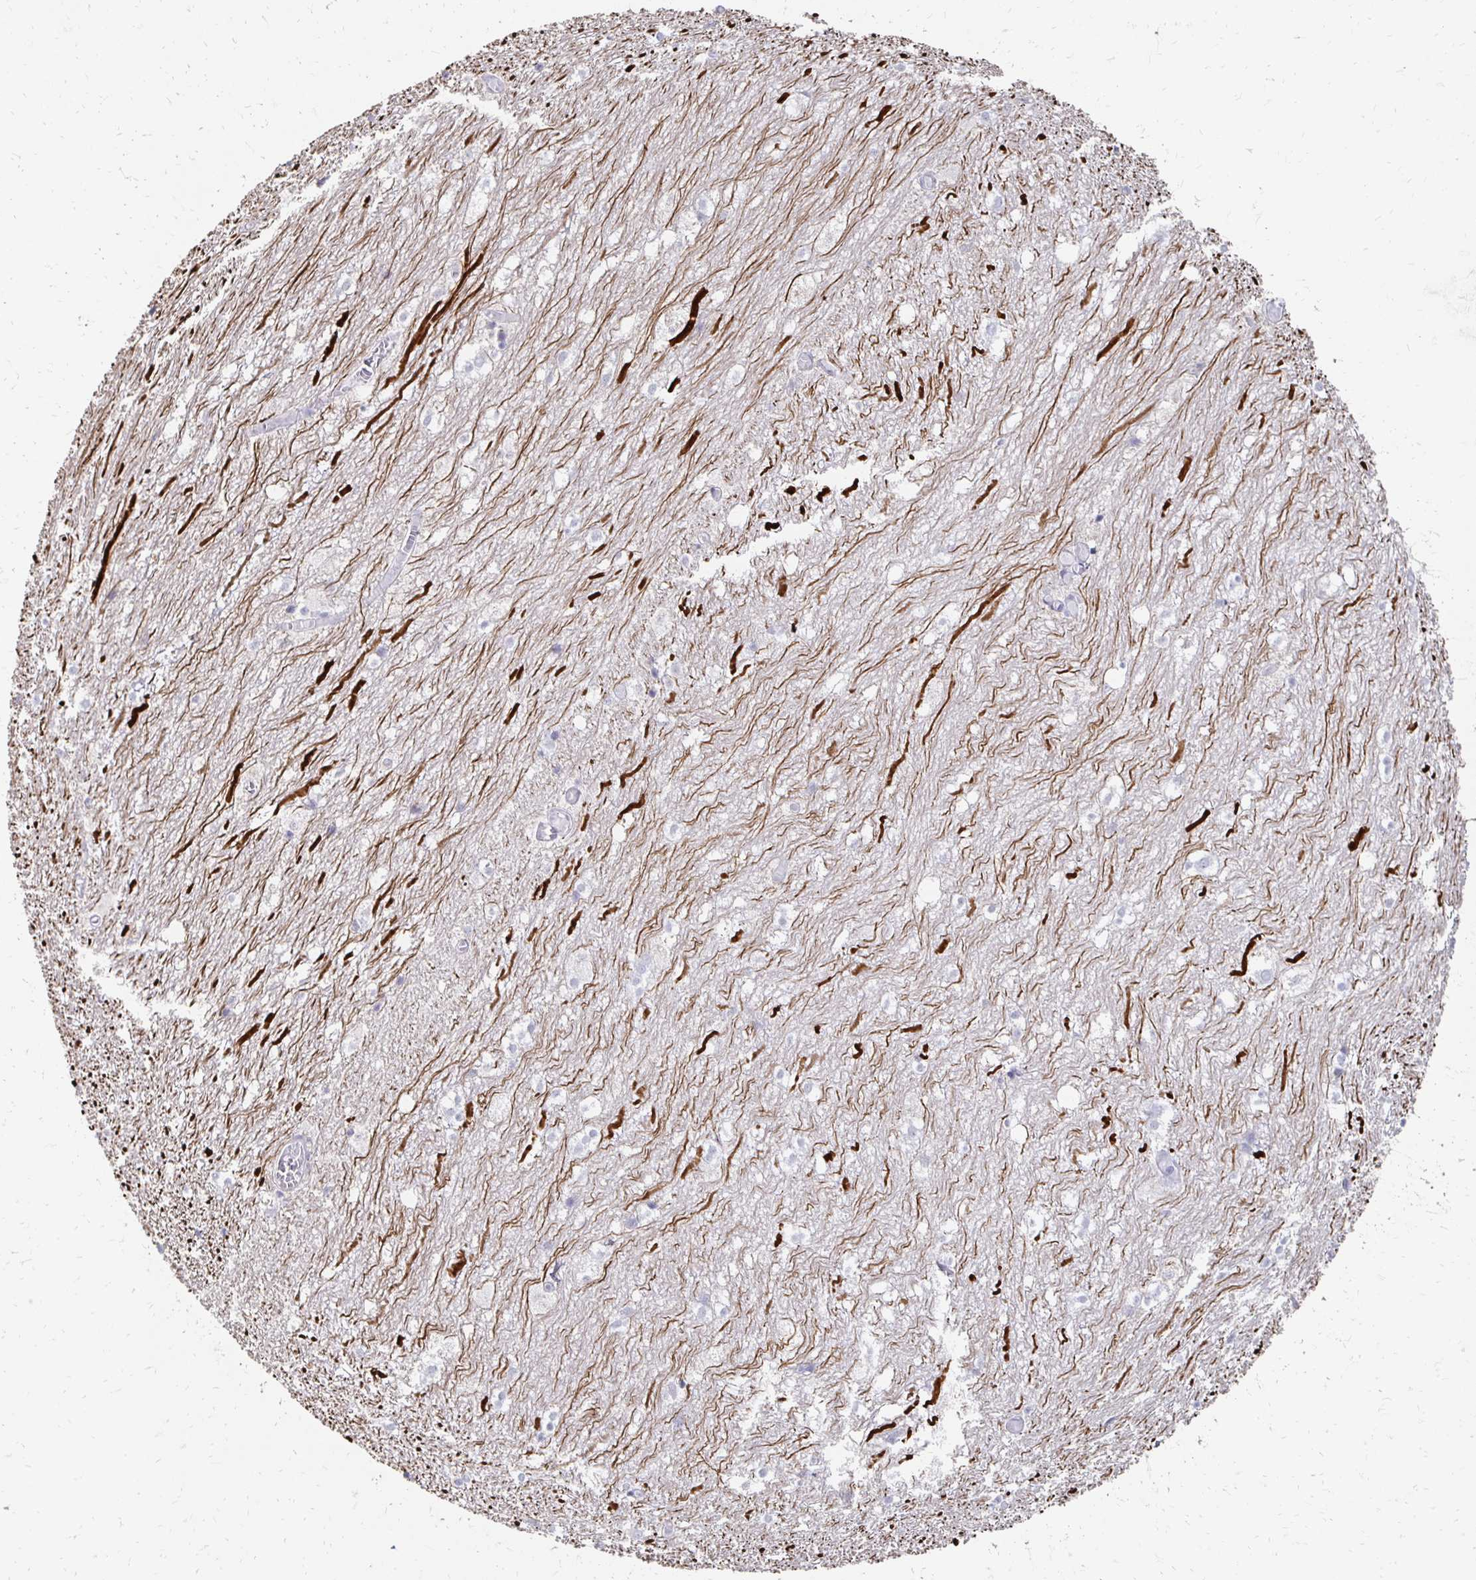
{"staining": {"intensity": "negative", "quantity": "none", "location": "none"}, "tissue": "hippocampus", "cell_type": "Glial cells", "image_type": "normal", "snomed": [{"axis": "morphology", "description": "Normal tissue, NOS"}, {"axis": "topography", "description": "Hippocampus"}], "caption": "Immunohistochemical staining of benign hippocampus shows no significant expression in glial cells.", "gene": "ZNF727", "patient": {"sex": "female", "age": 52}}